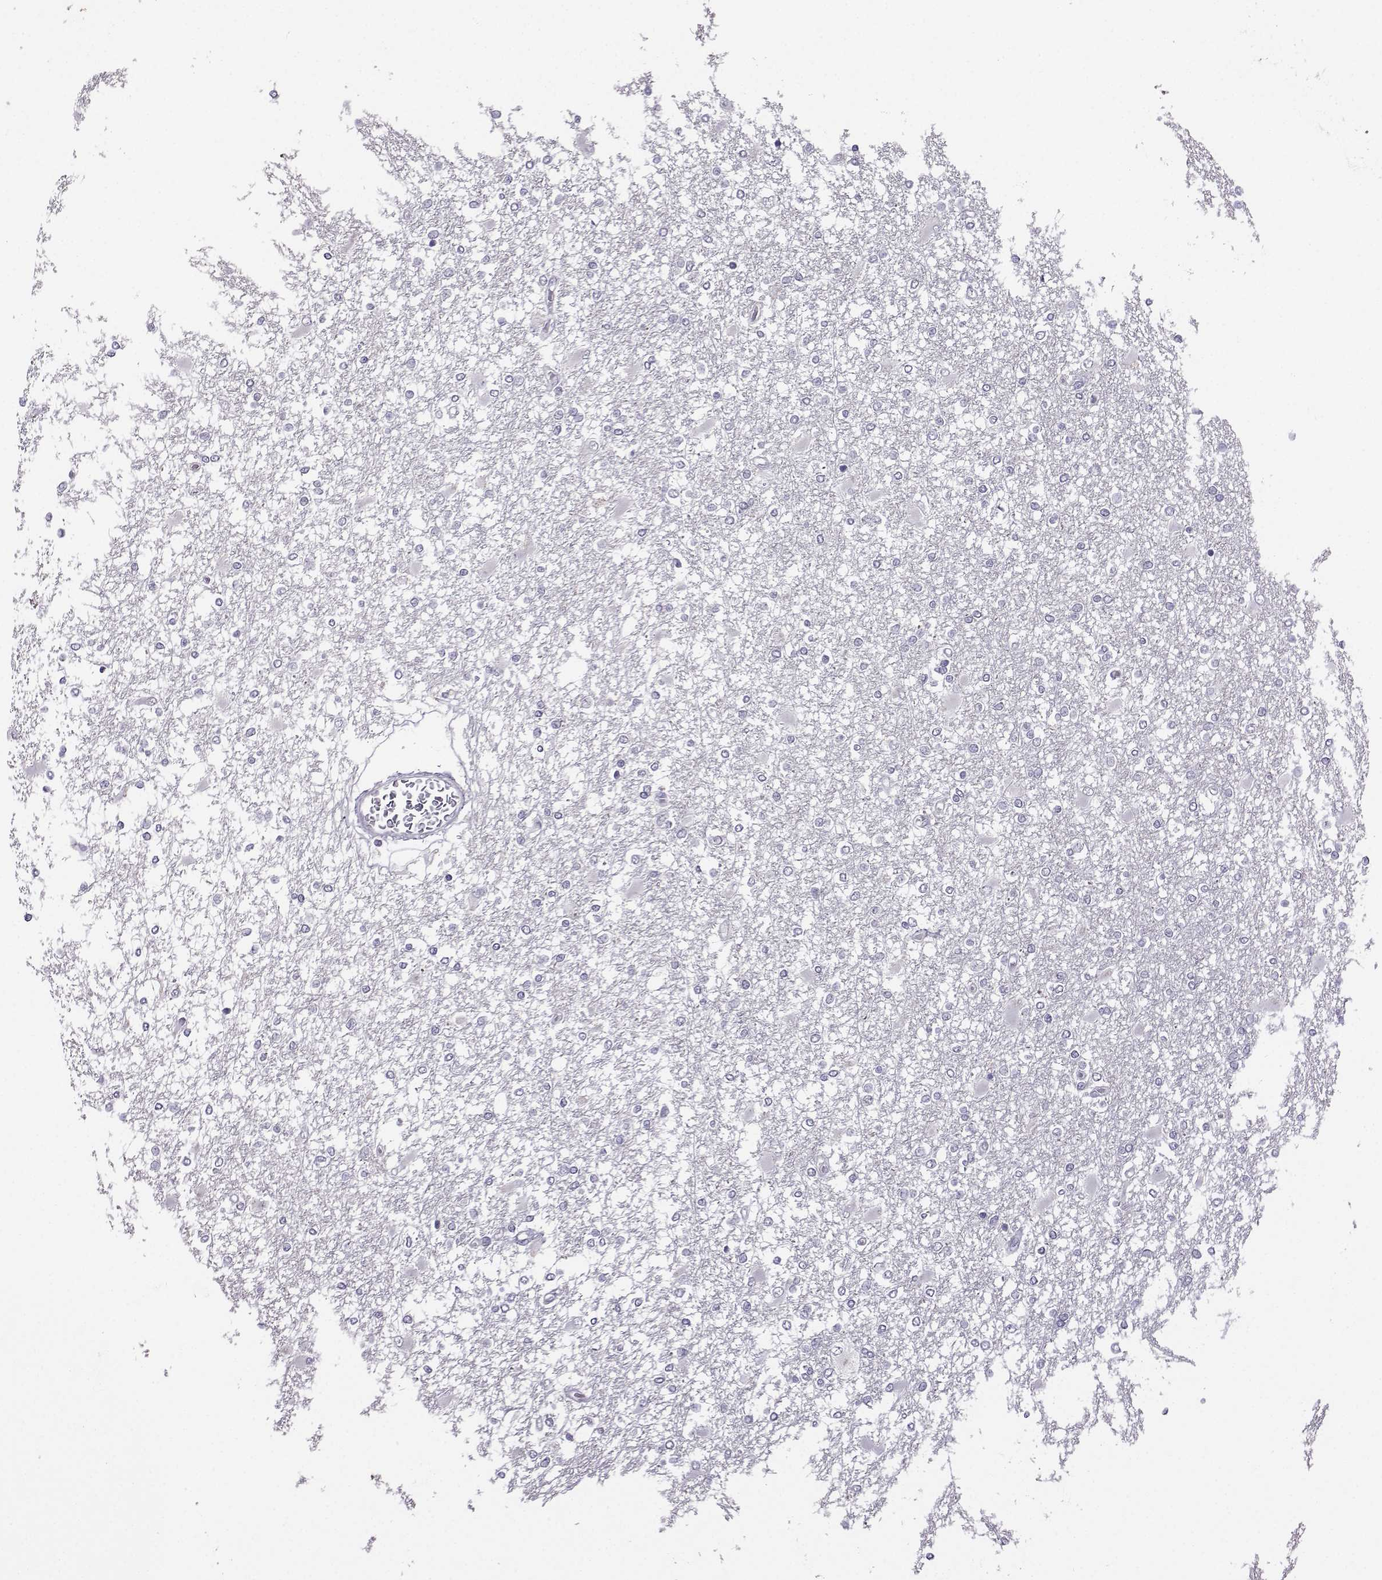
{"staining": {"intensity": "negative", "quantity": "none", "location": "none"}, "tissue": "glioma", "cell_type": "Tumor cells", "image_type": "cancer", "snomed": [{"axis": "morphology", "description": "Glioma, malignant, High grade"}, {"axis": "topography", "description": "Cerebral cortex"}], "caption": "Immunohistochemistry (IHC) photomicrograph of neoplastic tissue: human glioma stained with DAB demonstrates no significant protein expression in tumor cells.", "gene": "DDX20", "patient": {"sex": "male", "age": 79}}